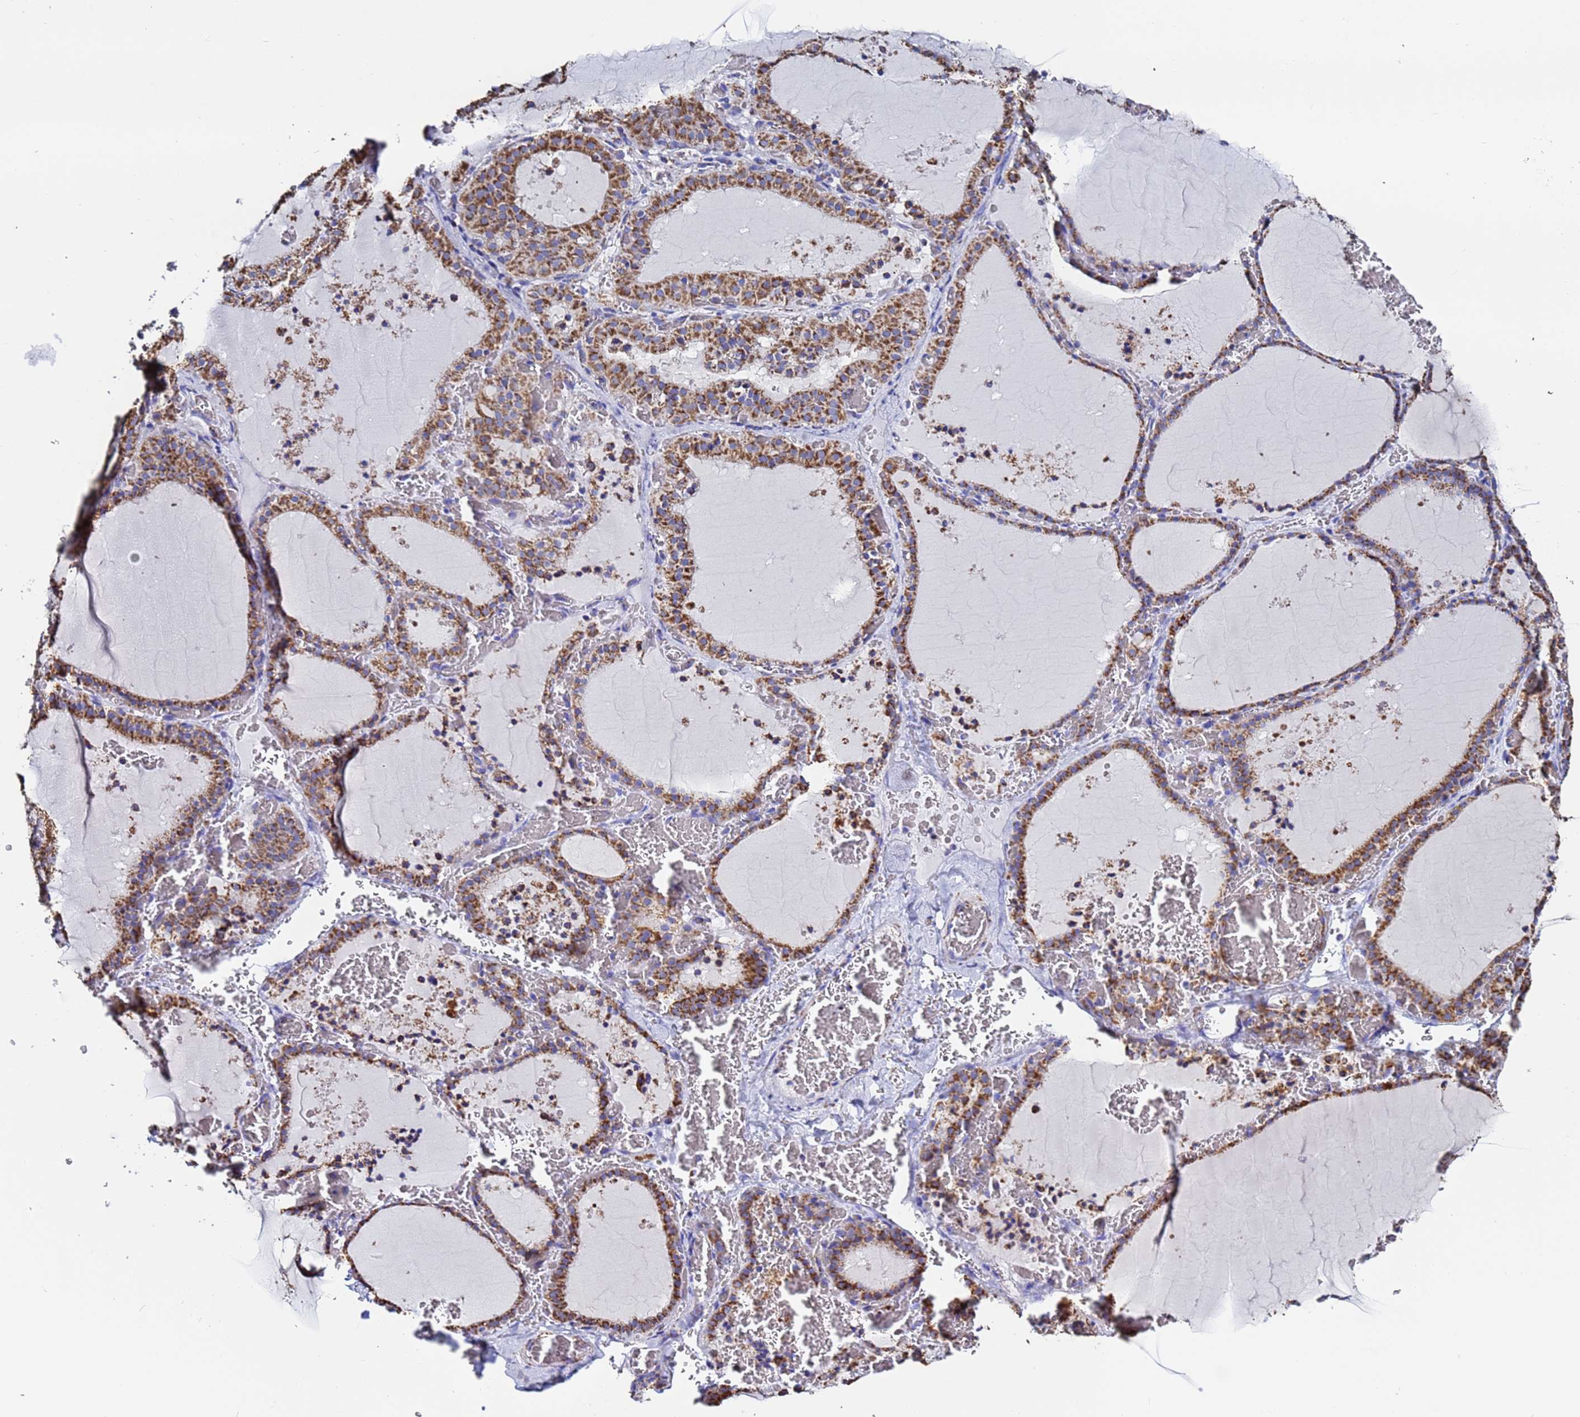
{"staining": {"intensity": "strong", "quantity": ">75%", "location": "cytoplasmic/membranous"}, "tissue": "thyroid gland", "cell_type": "Glandular cells", "image_type": "normal", "snomed": [{"axis": "morphology", "description": "Normal tissue, NOS"}, {"axis": "topography", "description": "Thyroid gland"}], "caption": "A brown stain shows strong cytoplasmic/membranous staining of a protein in glandular cells of benign thyroid gland. Immunohistochemistry (ihc) stains the protein in brown and the nuclei are stained blue.", "gene": "GLUD1", "patient": {"sex": "female", "age": 39}}